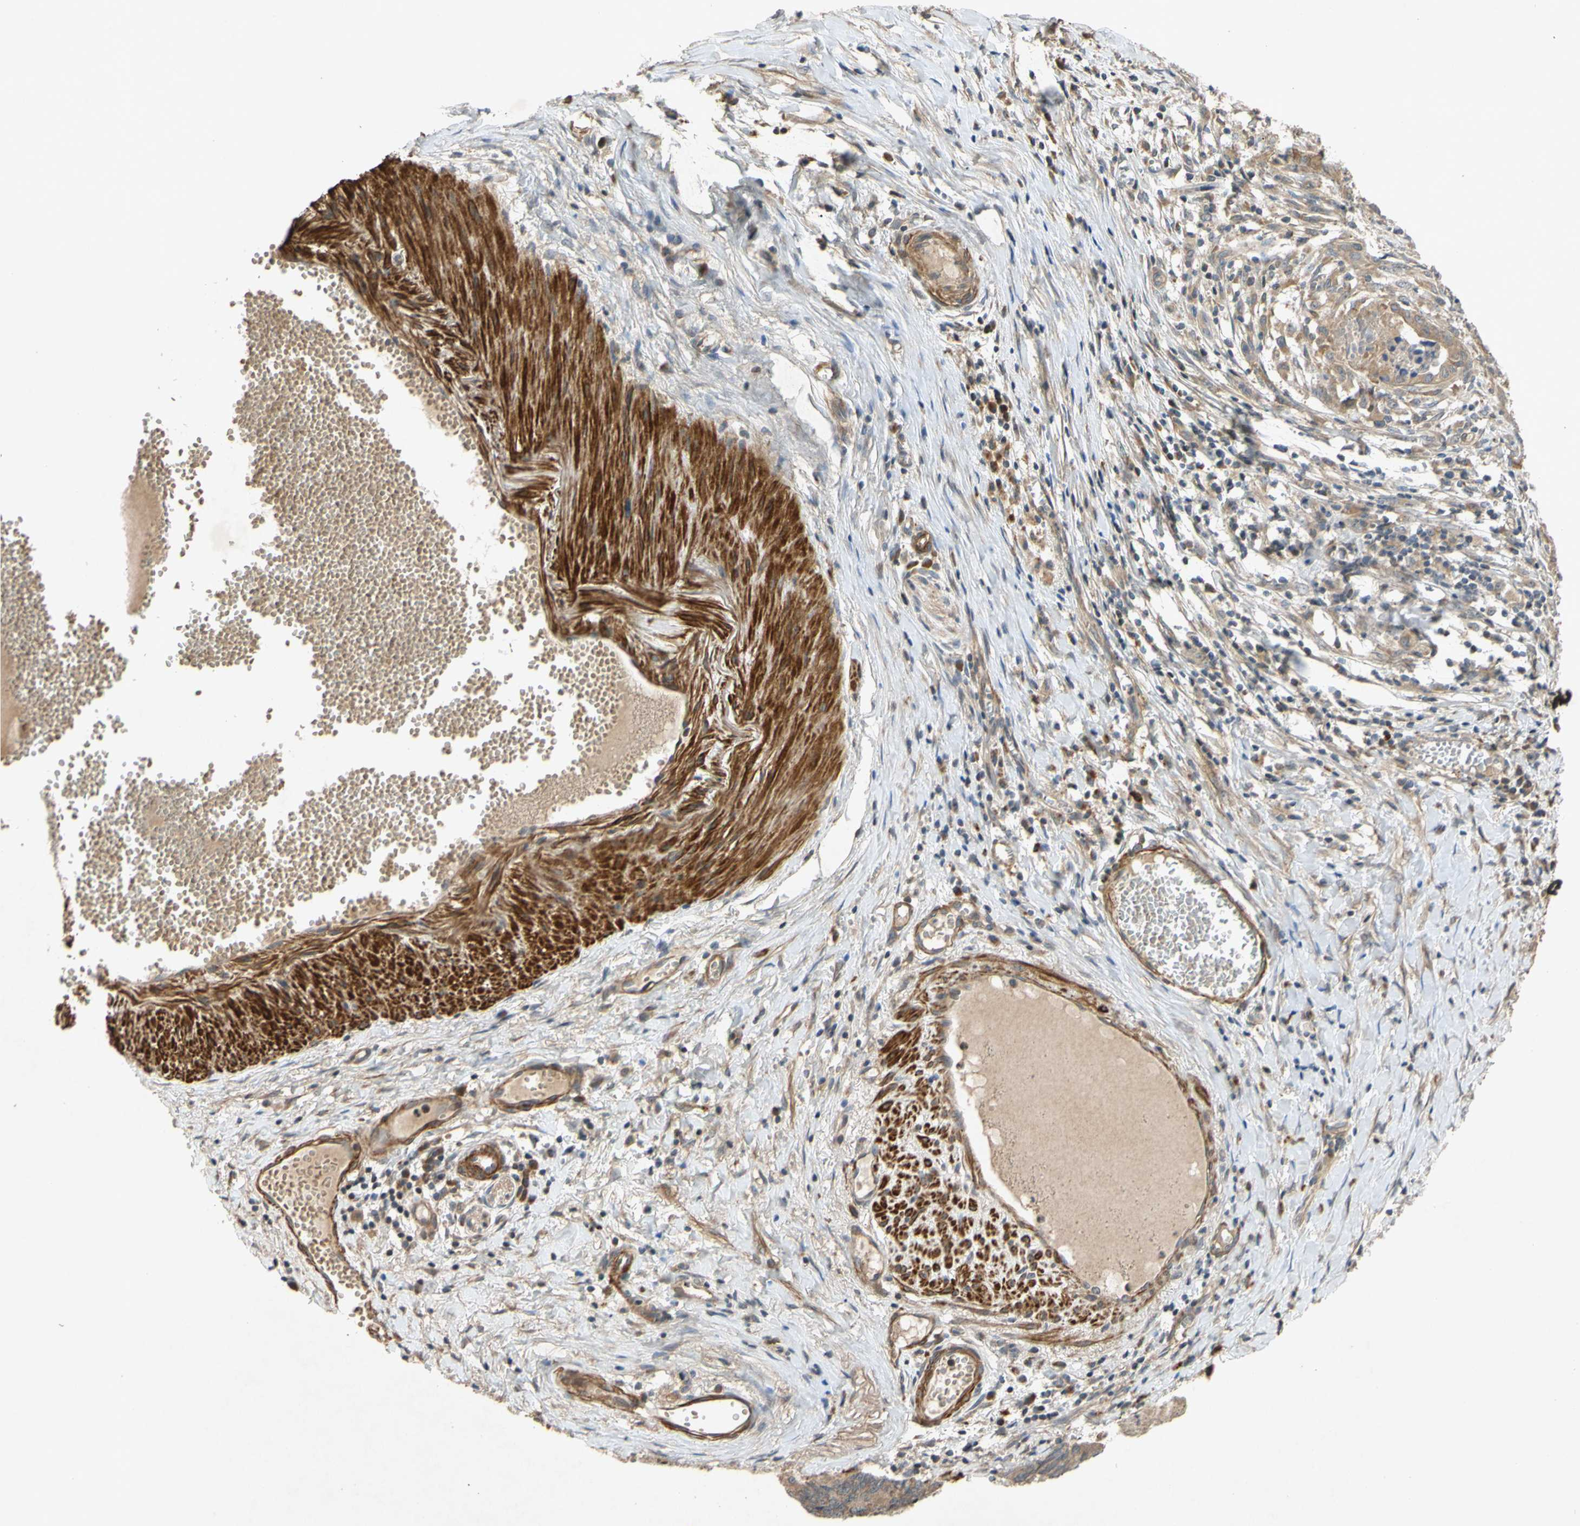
{"staining": {"intensity": "weak", "quantity": ">75%", "location": "cytoplasmic/membranous"}, "tissue": "stomach cancer", "cell_type": "Tumor cells", "image_type": "cancer", "snomed": [{"axis": "morphology", "description": "Adenocarcinoma, NOS"}, {"axis": "topography", "description": "Stomach, lower"}], "caption": "Brown immunohistochemical staining in adenocarcinoma (stomach) shows weak cytoplasmic/membranous staining in approximately >75% of tumor cells. (DAB (3,3'-diaminobenzidine) IHC, brown staining for protein, blue staining for nuclei).", "gene": "PARD6A", "patient": {"sex": "male", "age": 77}}